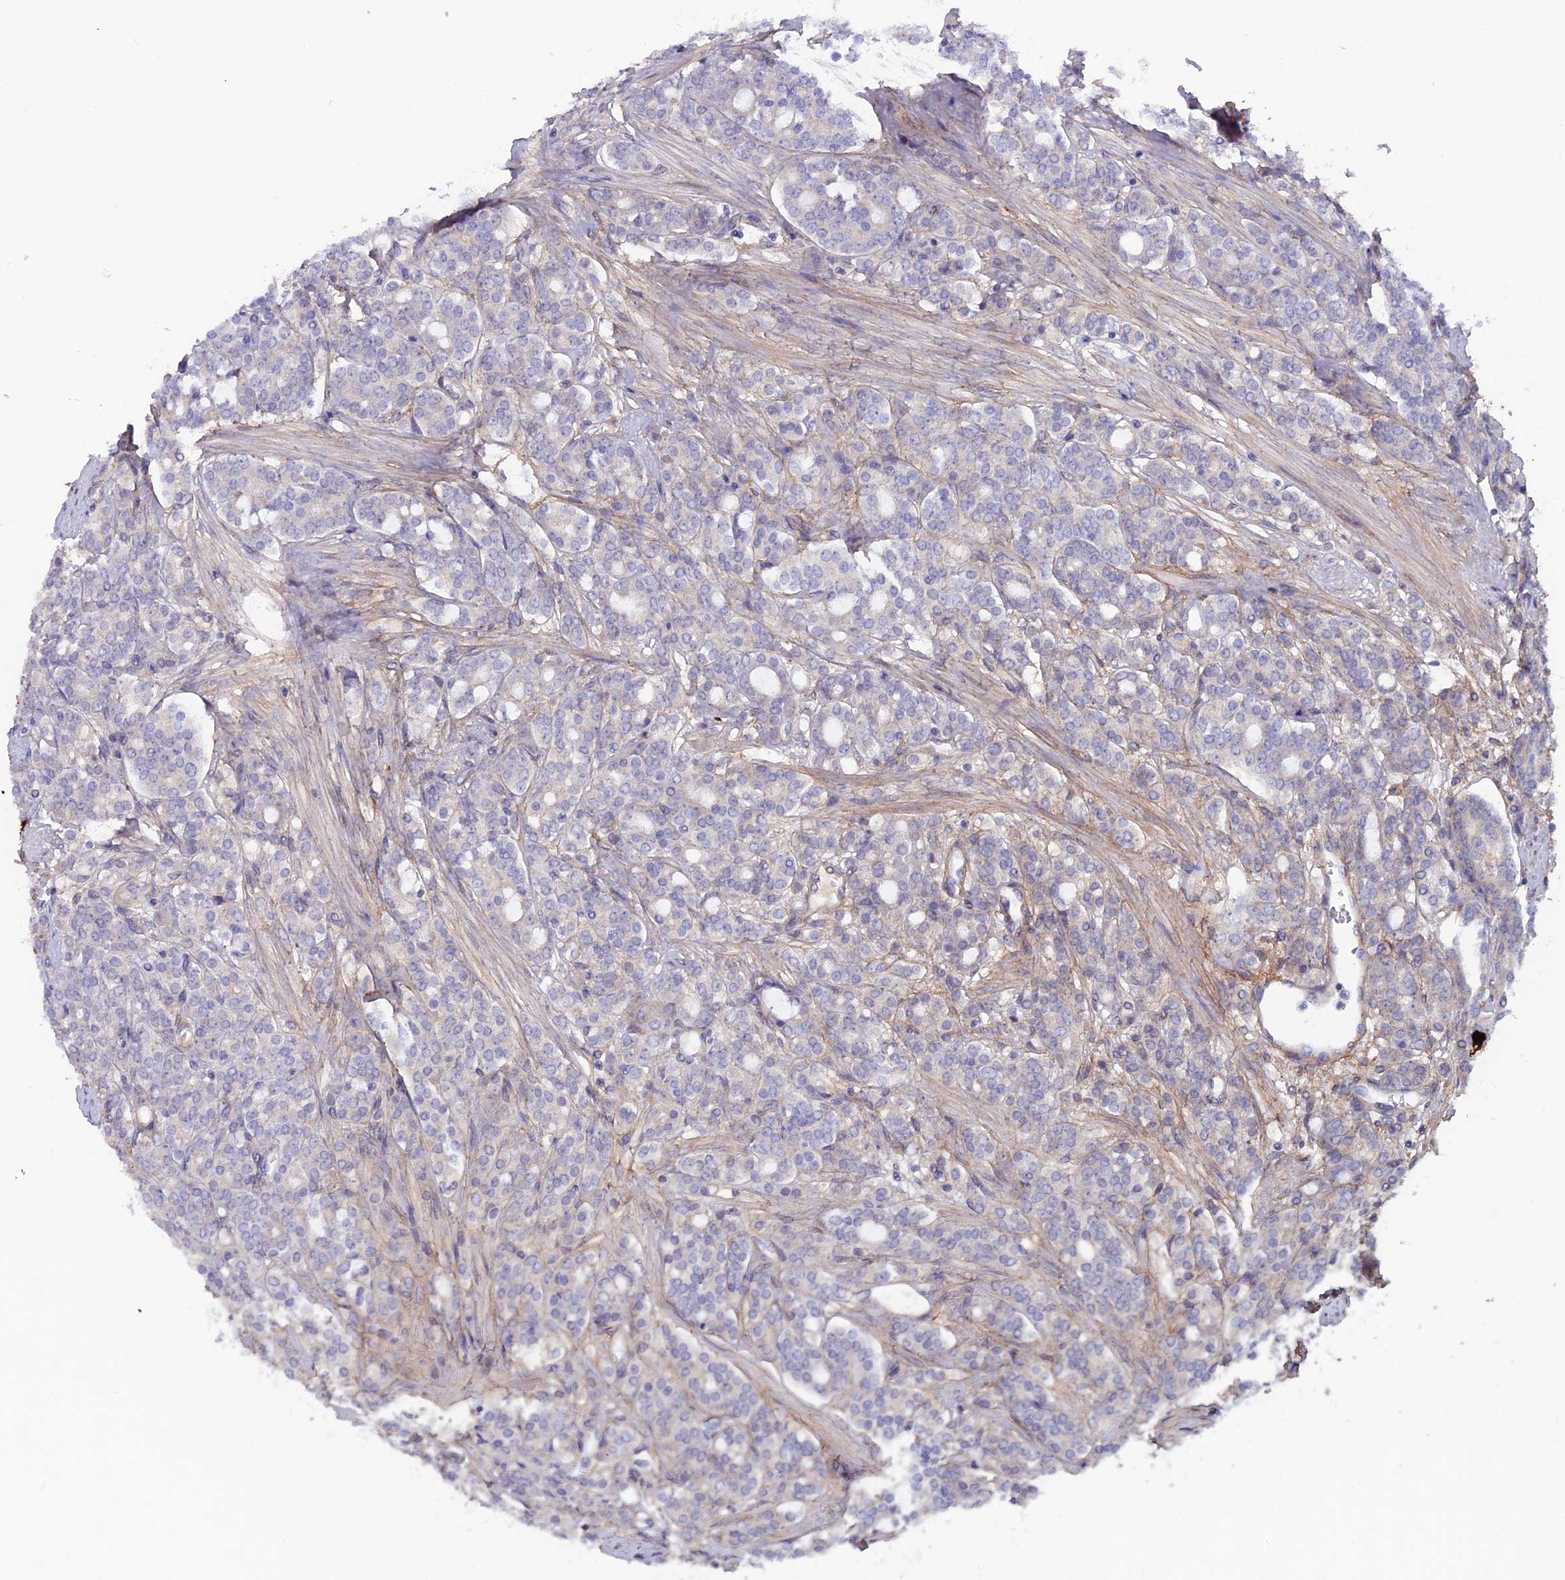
{"staining": {"intensity": "negative", "quantity": "none", "location": "none"}, "tissue": "prostate cancer", "cell_type": "Tumor cells", "image_type": "cancer", "snomed": [{"axis": "morphology", "description": "Adenocarcinoma, High grade"}, {"axis": "topography", "description": "Prostate"}], "caption": "A high-resolution photomicrograph shows immunohistochemistry staining of prostate cancer (high-grade adenocarcinoma), which demonstrates no significant positivity in tumor cells. (Immunohistochemistry (ihc), brightfield microscopy, high magnification).", "gene": "COL4A3", "patient": {"sex": "male", "age": 62}}